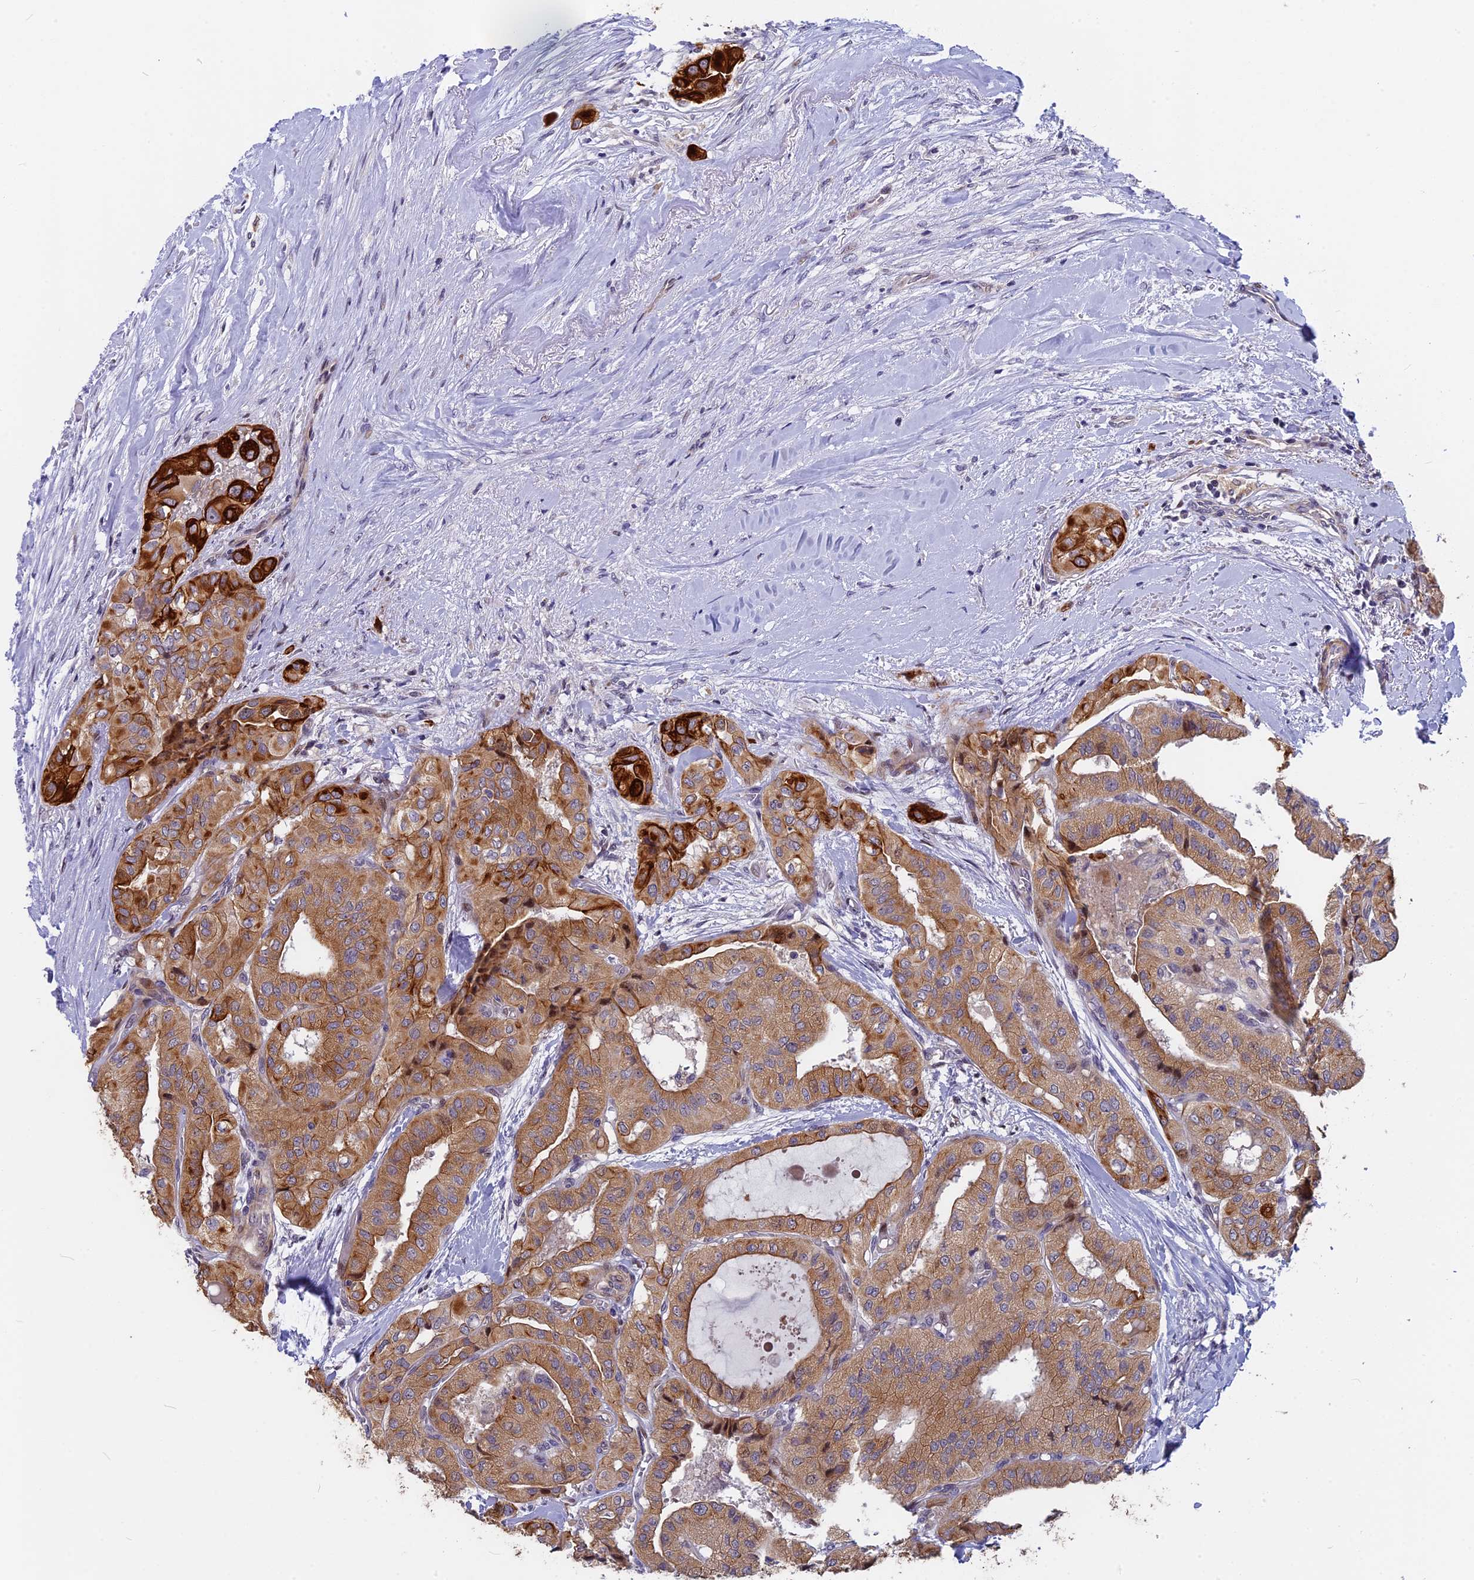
{"staining": {"intensity": "strong", "quantity": ">75%", "location": "cytoplasmic/membranous"}, "tissue": "thyroid cancer", "cell_type": "Tumor cells", "image_type": "cancer", "snomed": [{"axis": "morphology", "description": "Papillary adenocarcinoma, NOS"}, {"axis": "topography", "description": "Thyroid gland"}], "caption": "The immunohistochemical stain shows strong cytoplasmic/membranous expression in tumor cells of thyroid cancer tissue.", "gene": "ANKRD34B", "patient": {"sex": "female", "age": 59}}